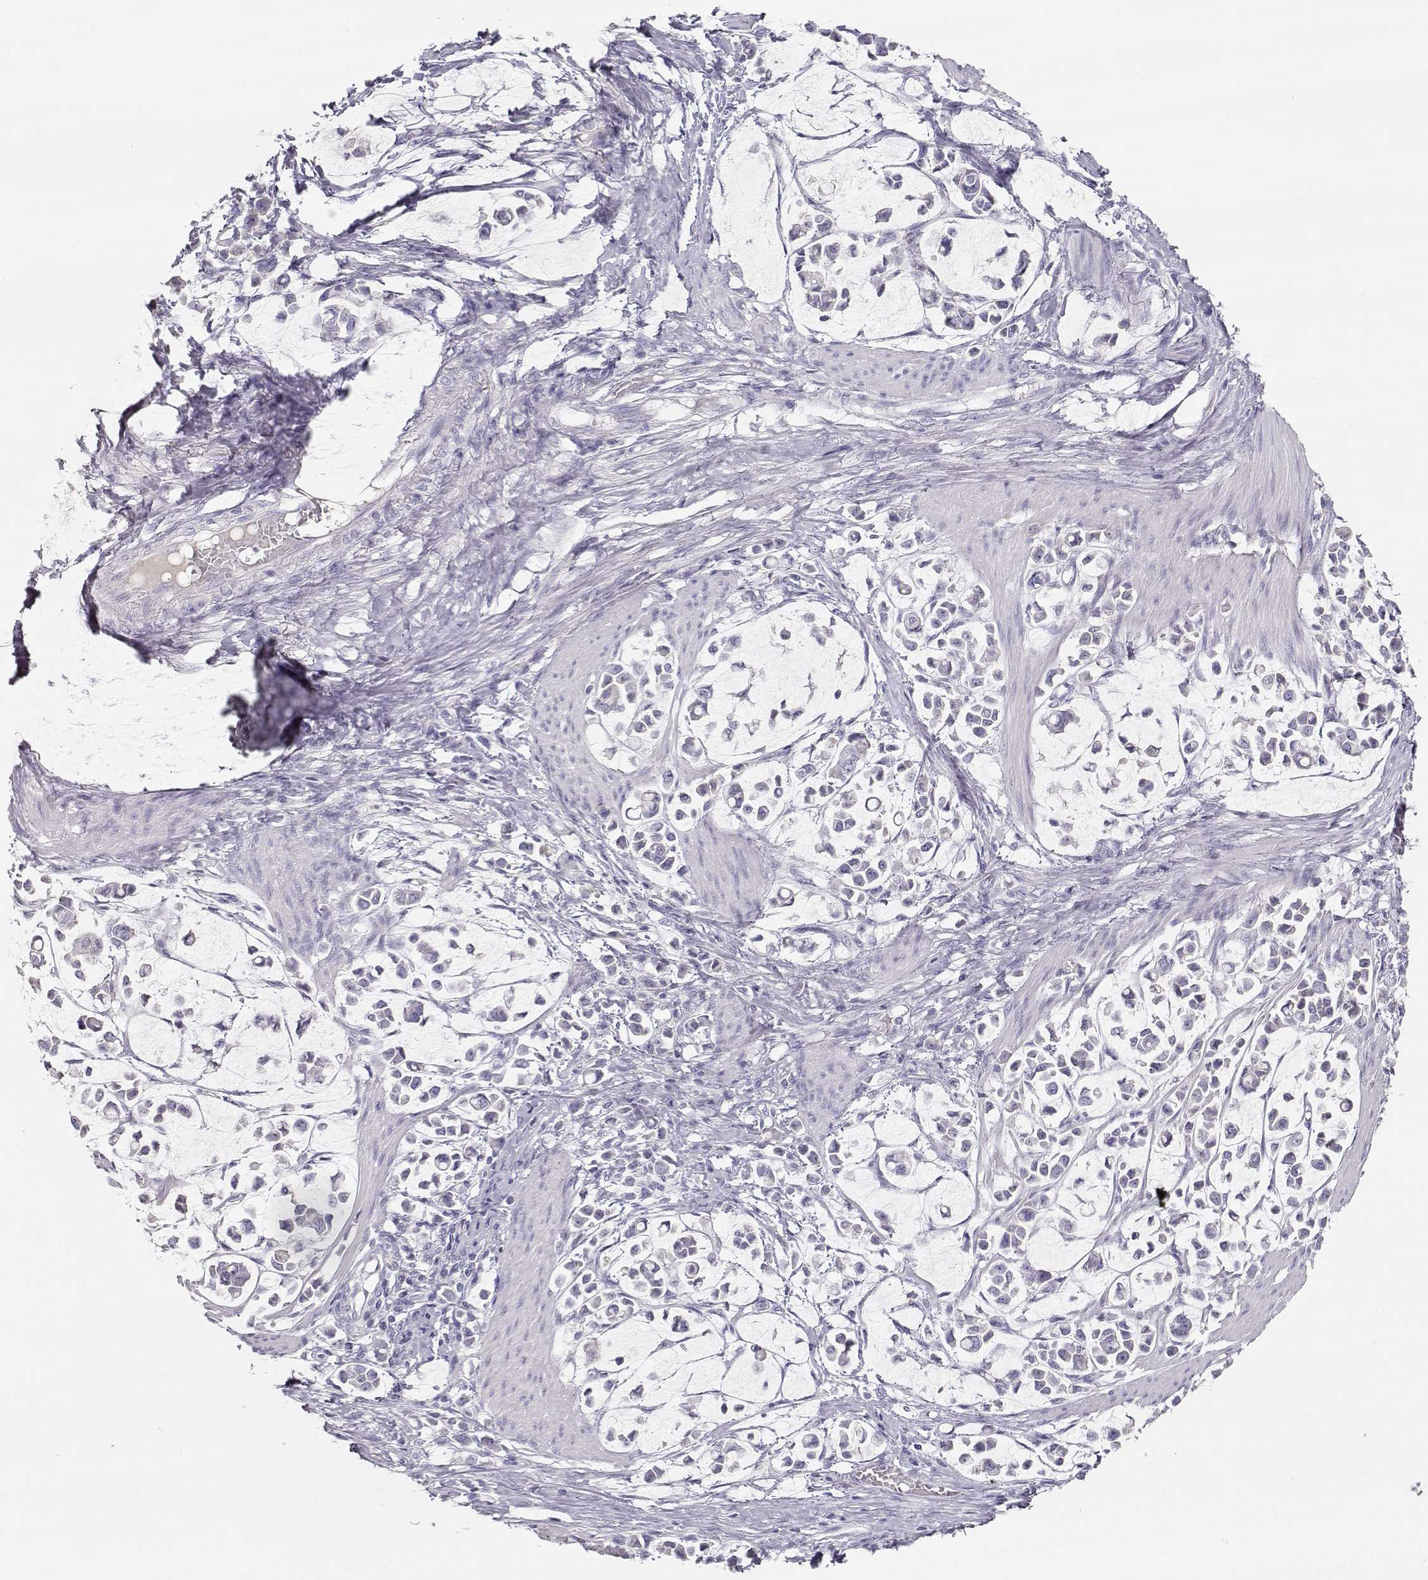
{"staining": {"intensity": "negative", "quantity": "none", "location": "none"}, "tissue": "stomach cancer", "cell_type": "Tumor cells", "image_type": "cancer", "snomed": [{"axis": "morphology", "description": "Adenocarcinoma, NOS"}, {"axis": "topography", "description": "Stomach"}], "caption": "The histopathology image exhibits no staining of tumor cells in stomach cancer (adenocarcinoma).", "gene": "SLCO6A1", "patient": {"sex": "male", "age": 82}}